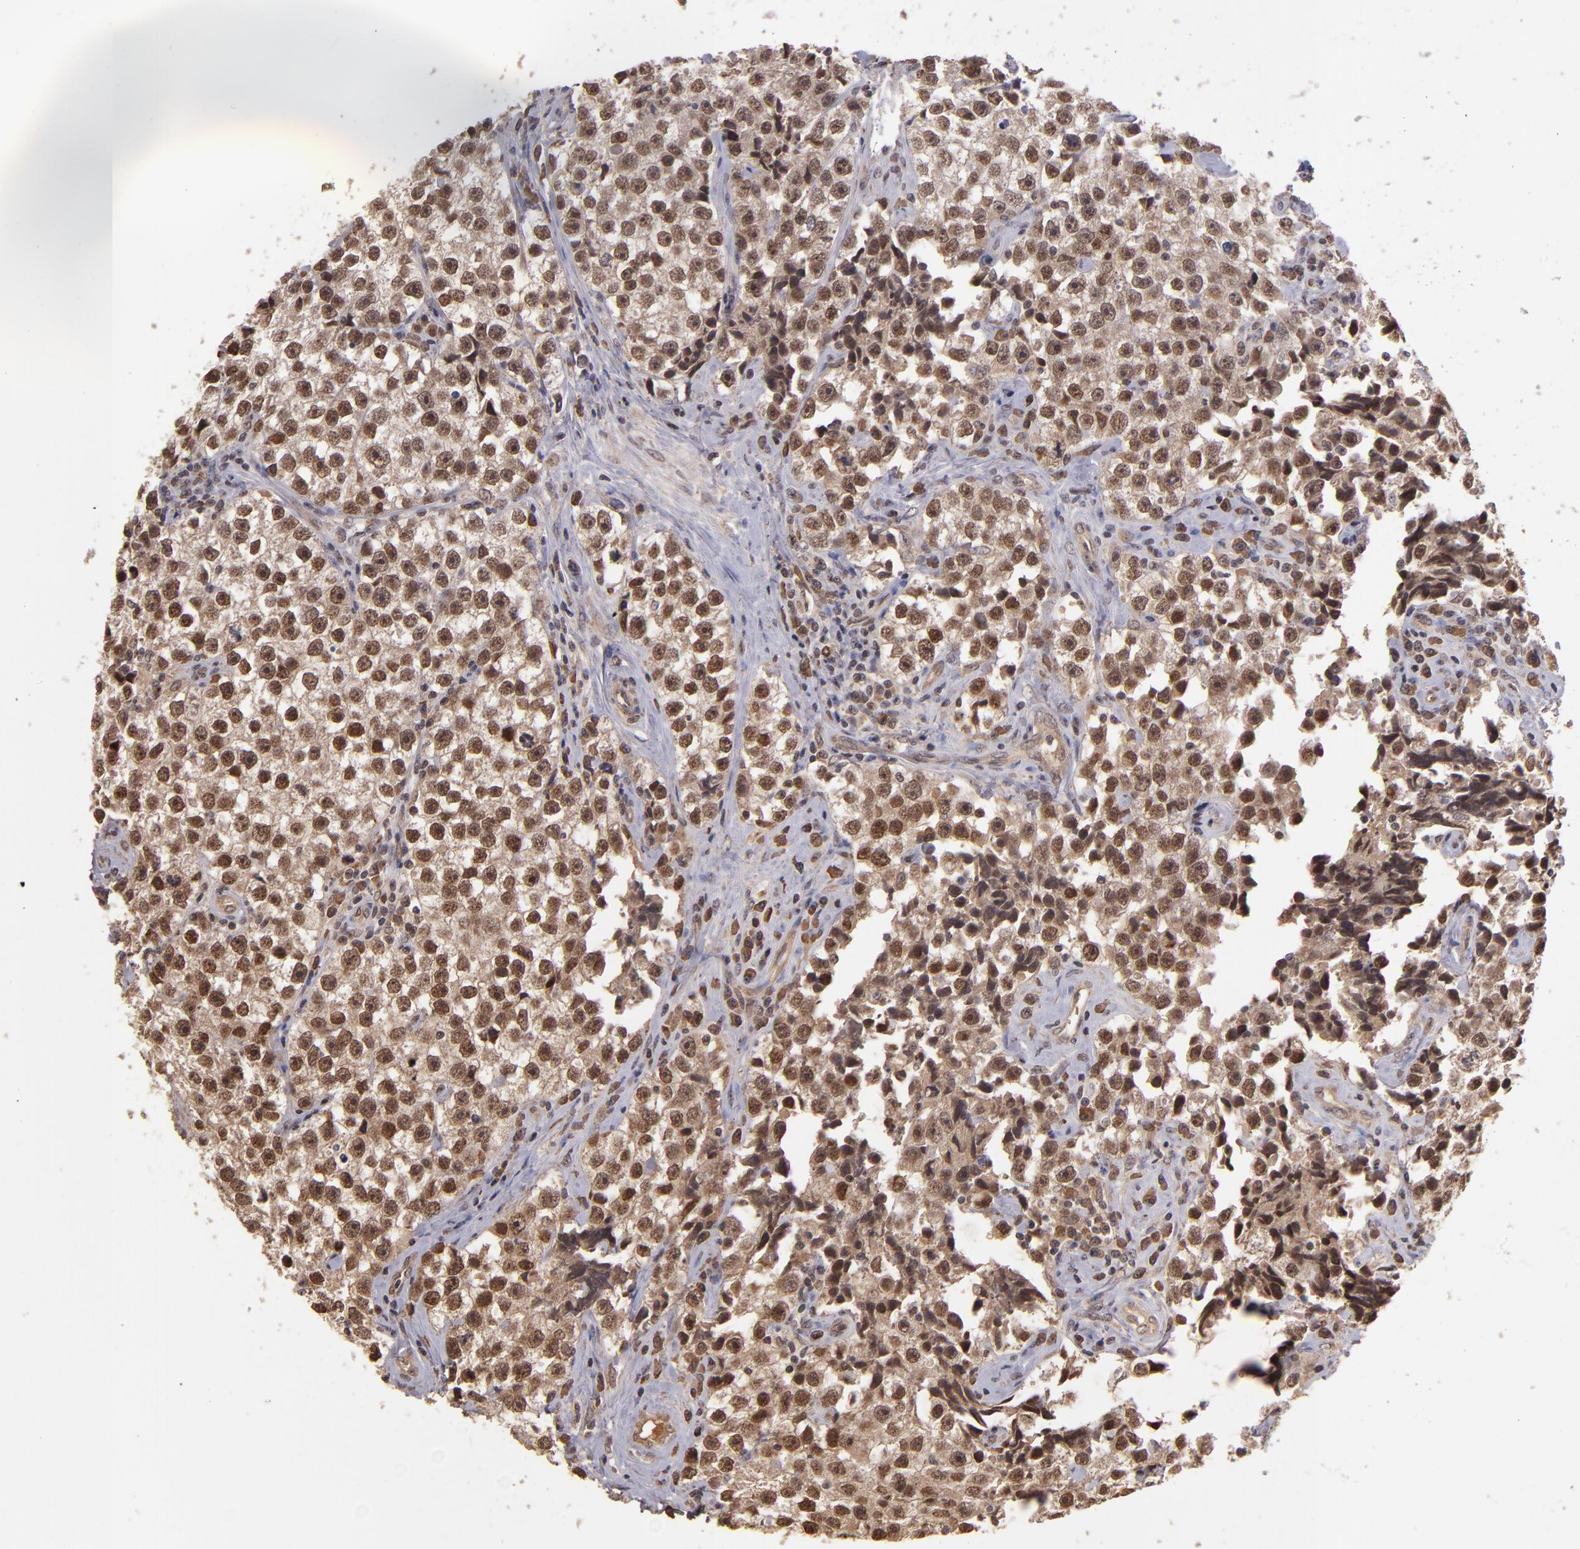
{"staining": {"intensity": "moderate", "quantity": ">75%", "location": "nuclear"}, "tissue": "testis cancer", "cell_type": "Tumor cells", "image_type": "cancer", "snomed": [{"axis": "morphology", "description": "Seminoma, NOS"}, {"axis": "topography", "description": "Testis"}], "caption": "A brown stain labels moderate nuclear expression of a protein in testis cancer (seminoma) tumor cells.", "gene": "ABHD12B", "patient": {"sex": "male", "age": 32}}